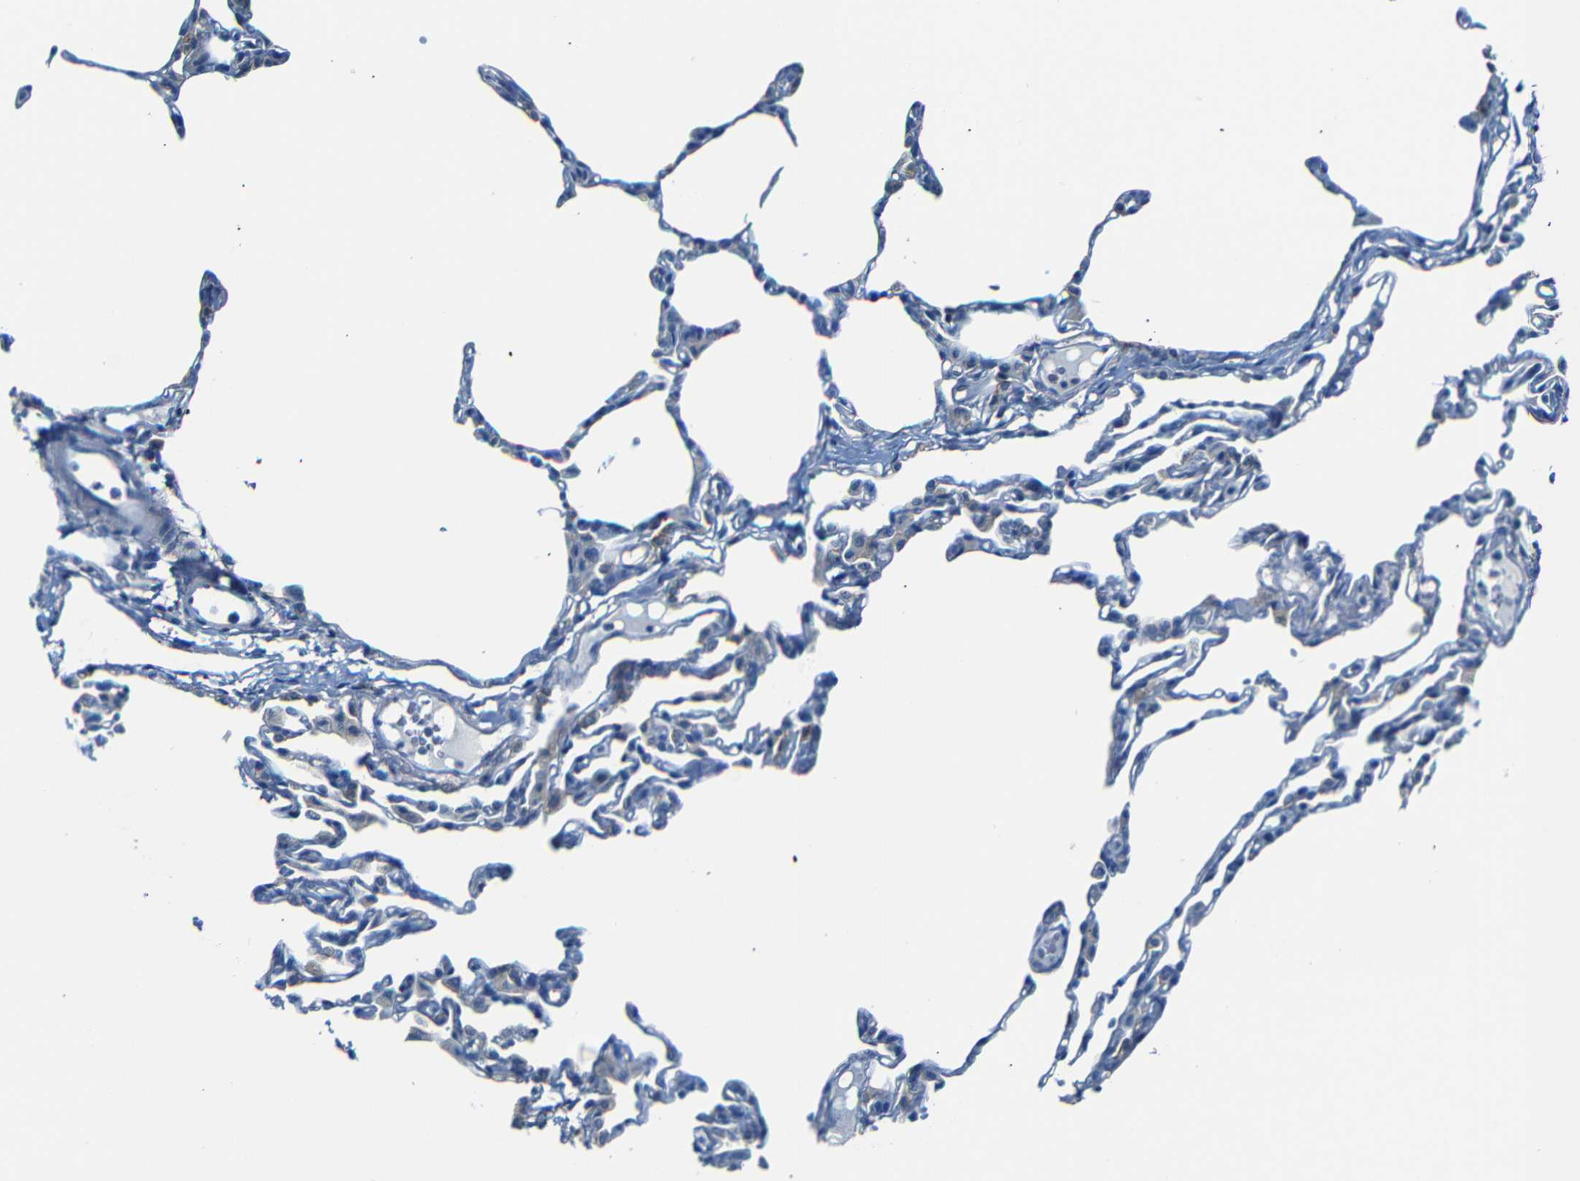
{"staining": {"intensity": "weak", "quantity": "<25%", "location": "cytoplasmic/membranous"}, "tissue": "lung", "cell_type": "Alveolar cells", "image_type": "normal", "snomed": [{"axis": "morphology", "description": "Normal tissue, NOS"}, {"axis": "topography", "description": "Lung"}], "caption": "An image of lung stained for a protein shows no brown staining in alveolar cells.", "gene": "ANK3", "patient": {"sex": "female", "age": 49}}